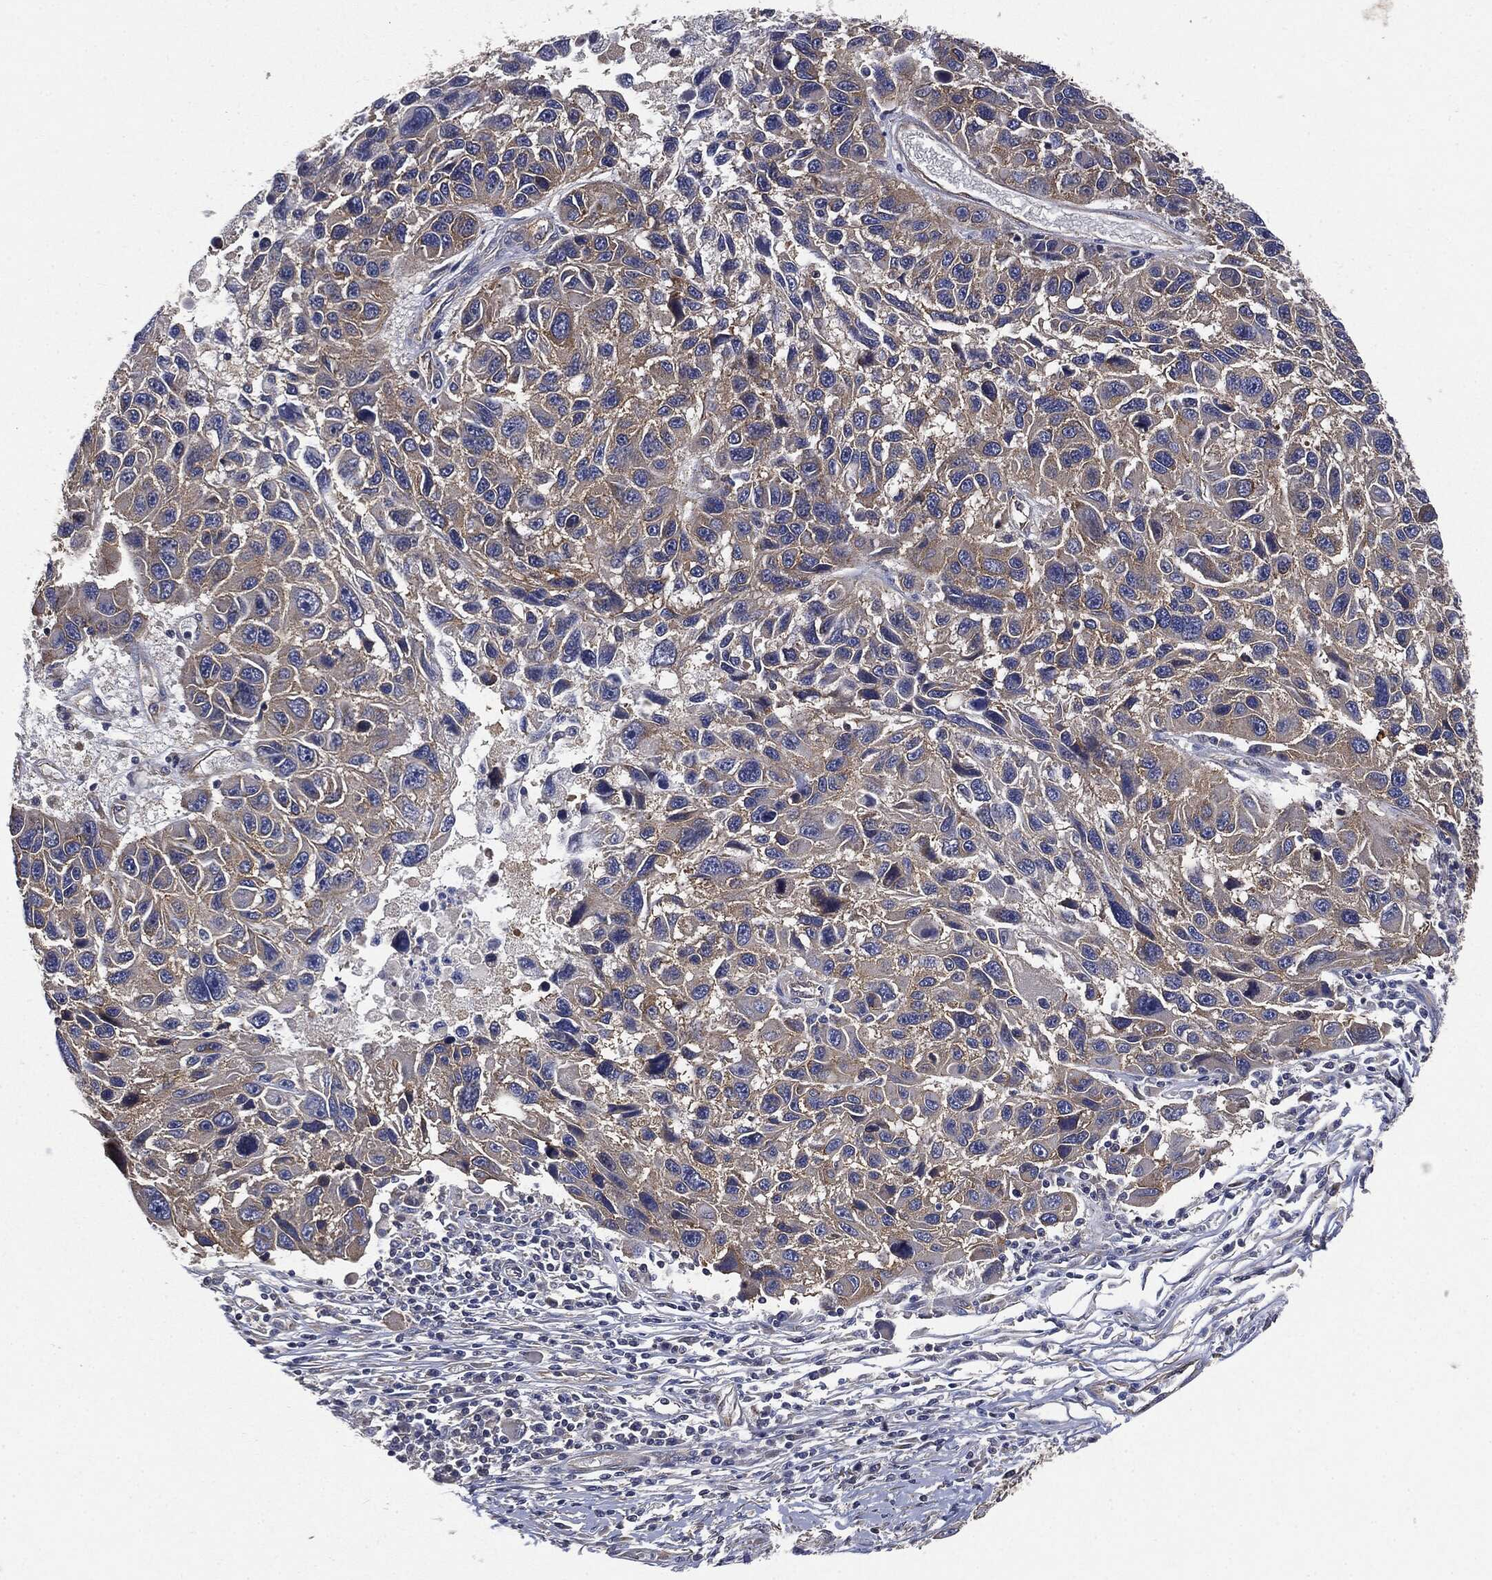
{"staining": {"intensity": "weak", "quantity": "25%-75%", "location": "cytoplasmic/membranous"}, "tissue": "melanoma", "cell_type": "Tumor cells", "image_type": "cancer", "snomed": [{"axis": "morphology", "description": "Malignant melanoma, NOS"}, {"axis": "topography", "description": "Skin"}], "caption": "Immunohistochemical staining of human malignant melanoma reveals low levels of weak cytoplasmic/membranous expression in about 25%-75% of tumor cells.", "gene": "EPS15L1", "patient": {"sex": "male", "age": 53}}